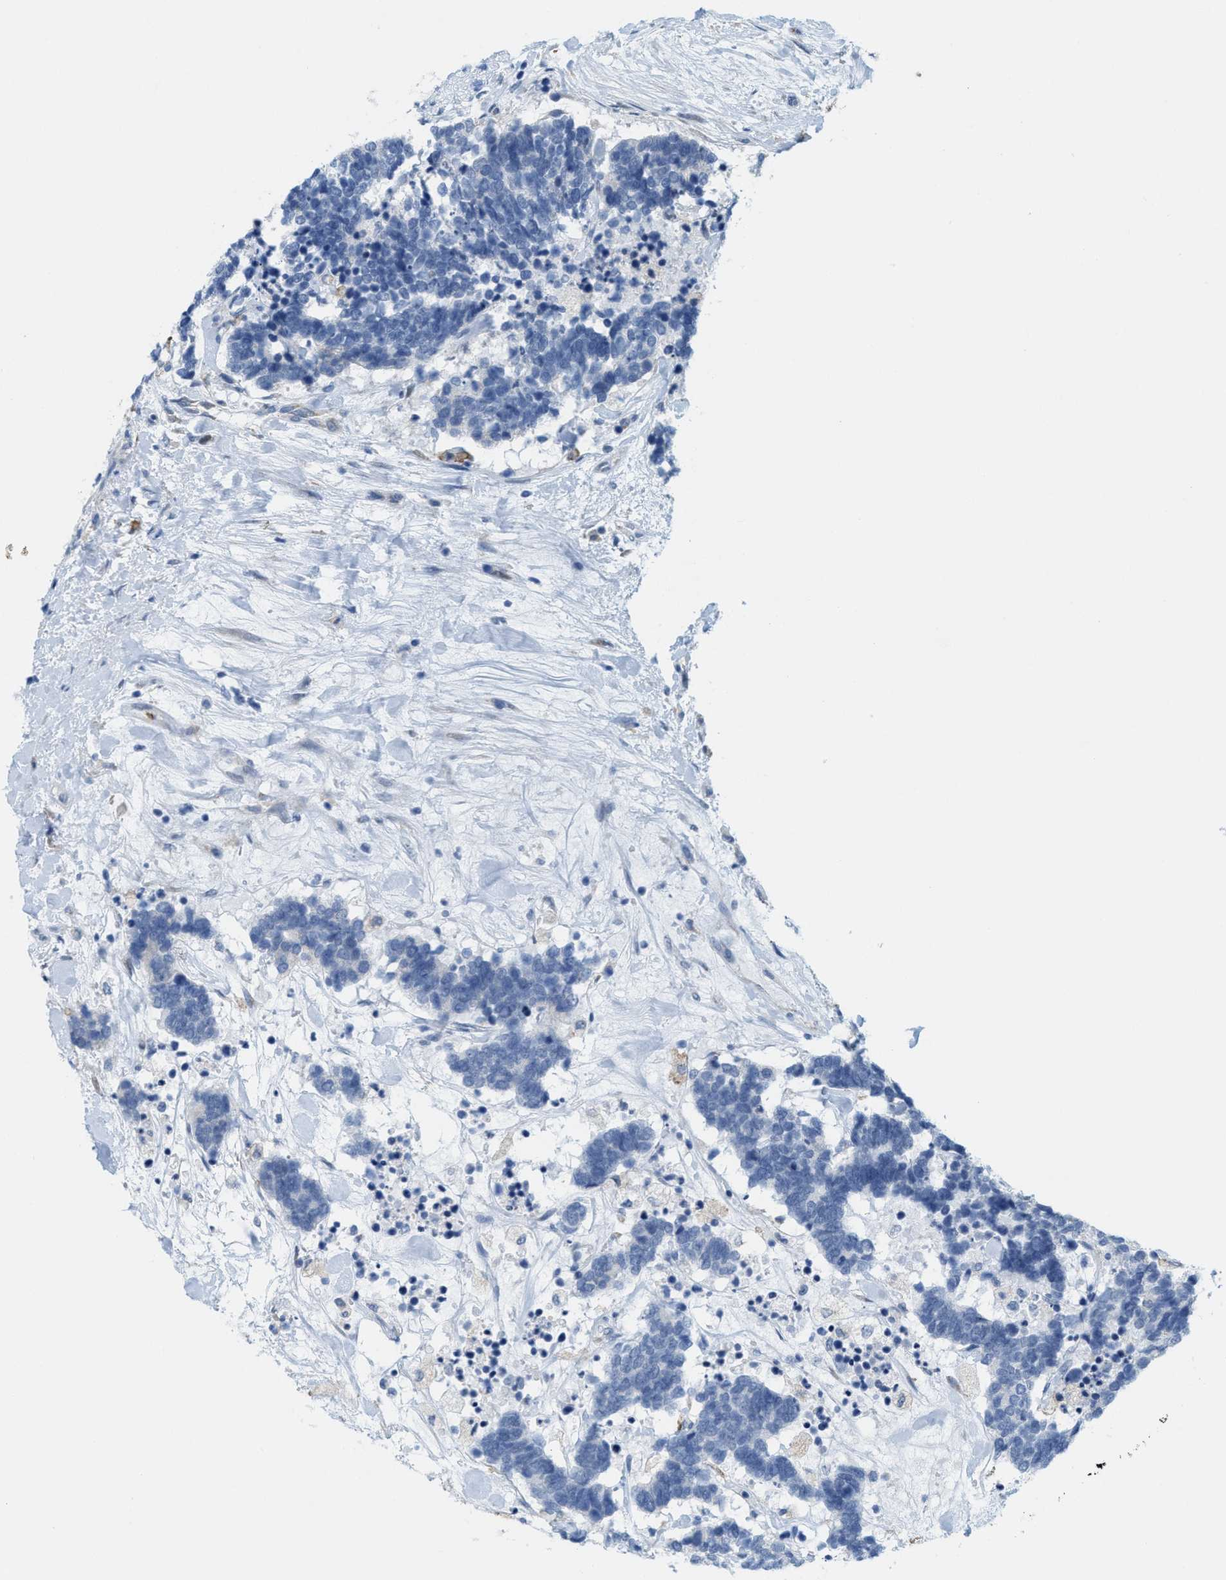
{"staining": {"intensity": "negative", "quantity": "none", "location": "none"}, "tissue": "carcinoid", "cell_type": "Tumor cells", "image_type": "cancer", "snomed": [{"axis": "morphology", "description": "Carcinoma, NOS"}, {"axis": "morphology", "description": "Carcinoid, malignant, NOS"}, {"axis": "topography", "description": "Urinary bladder"}], "caption": "An image of human carcinoma is negative for staining in tumor cells.", "gene": "KIFC3", "patient": {"sex": "male", "age": 57}}